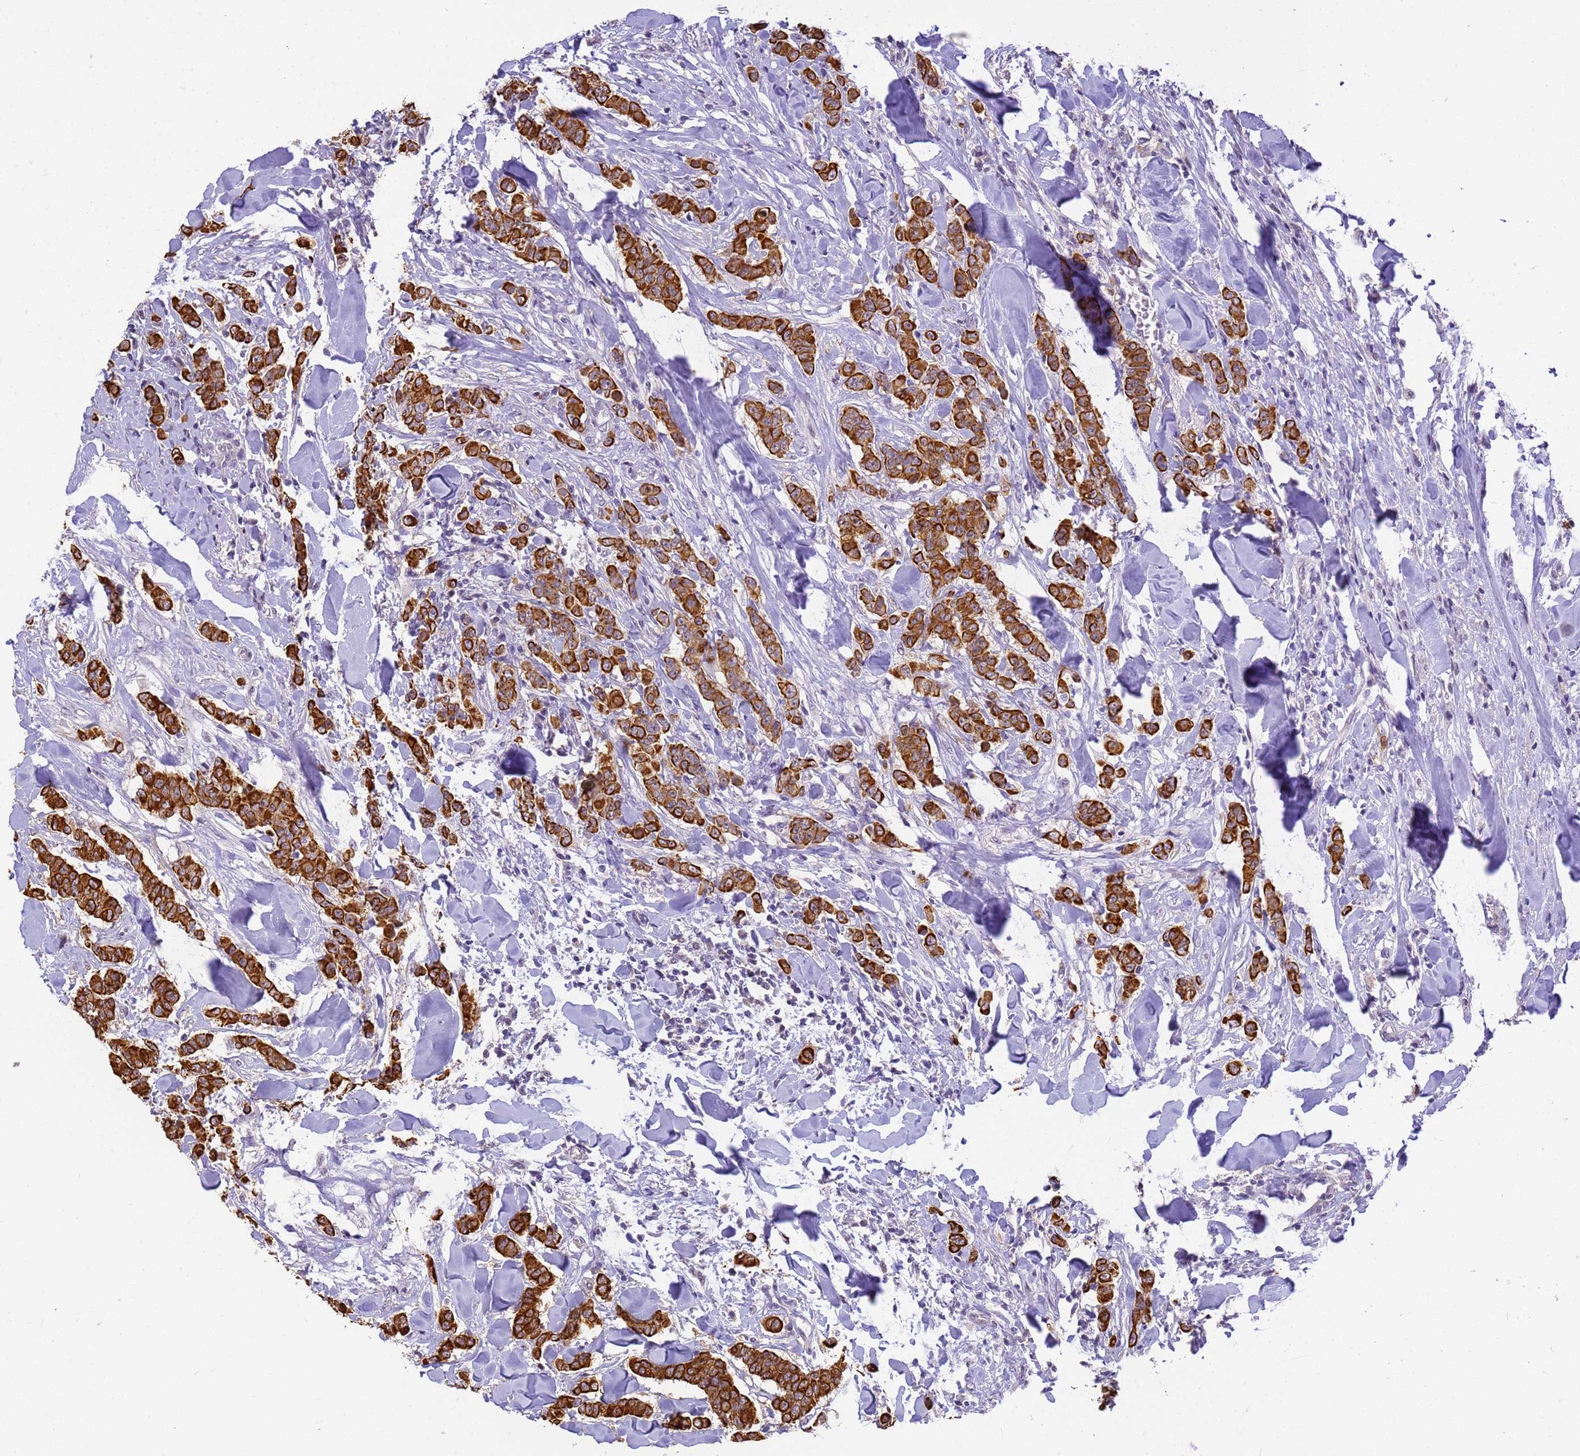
{"staining": {"intensity": "strong", "quantity": ">75%", "location": "cytoplasmic/membranous"}, "tissue": "breast cancer", "cell_type": "Tumor cells", "image_type": "cancer", "snomed": [{"axis": "morphology", "description": "Duct carcinoma"}, {"axis": "topography", "description": "Breast"}], "caption": "Protein expression analysis of intraductal carcinoma (breast) displays strong cytoplasmic/membranous staining in approximately >75% of tumor cells. (brown staining indicates protein expression, while blue staining denotes nuclei).", "gene": "VWA3A", "patient": {"sex": "female", "age": 40}}